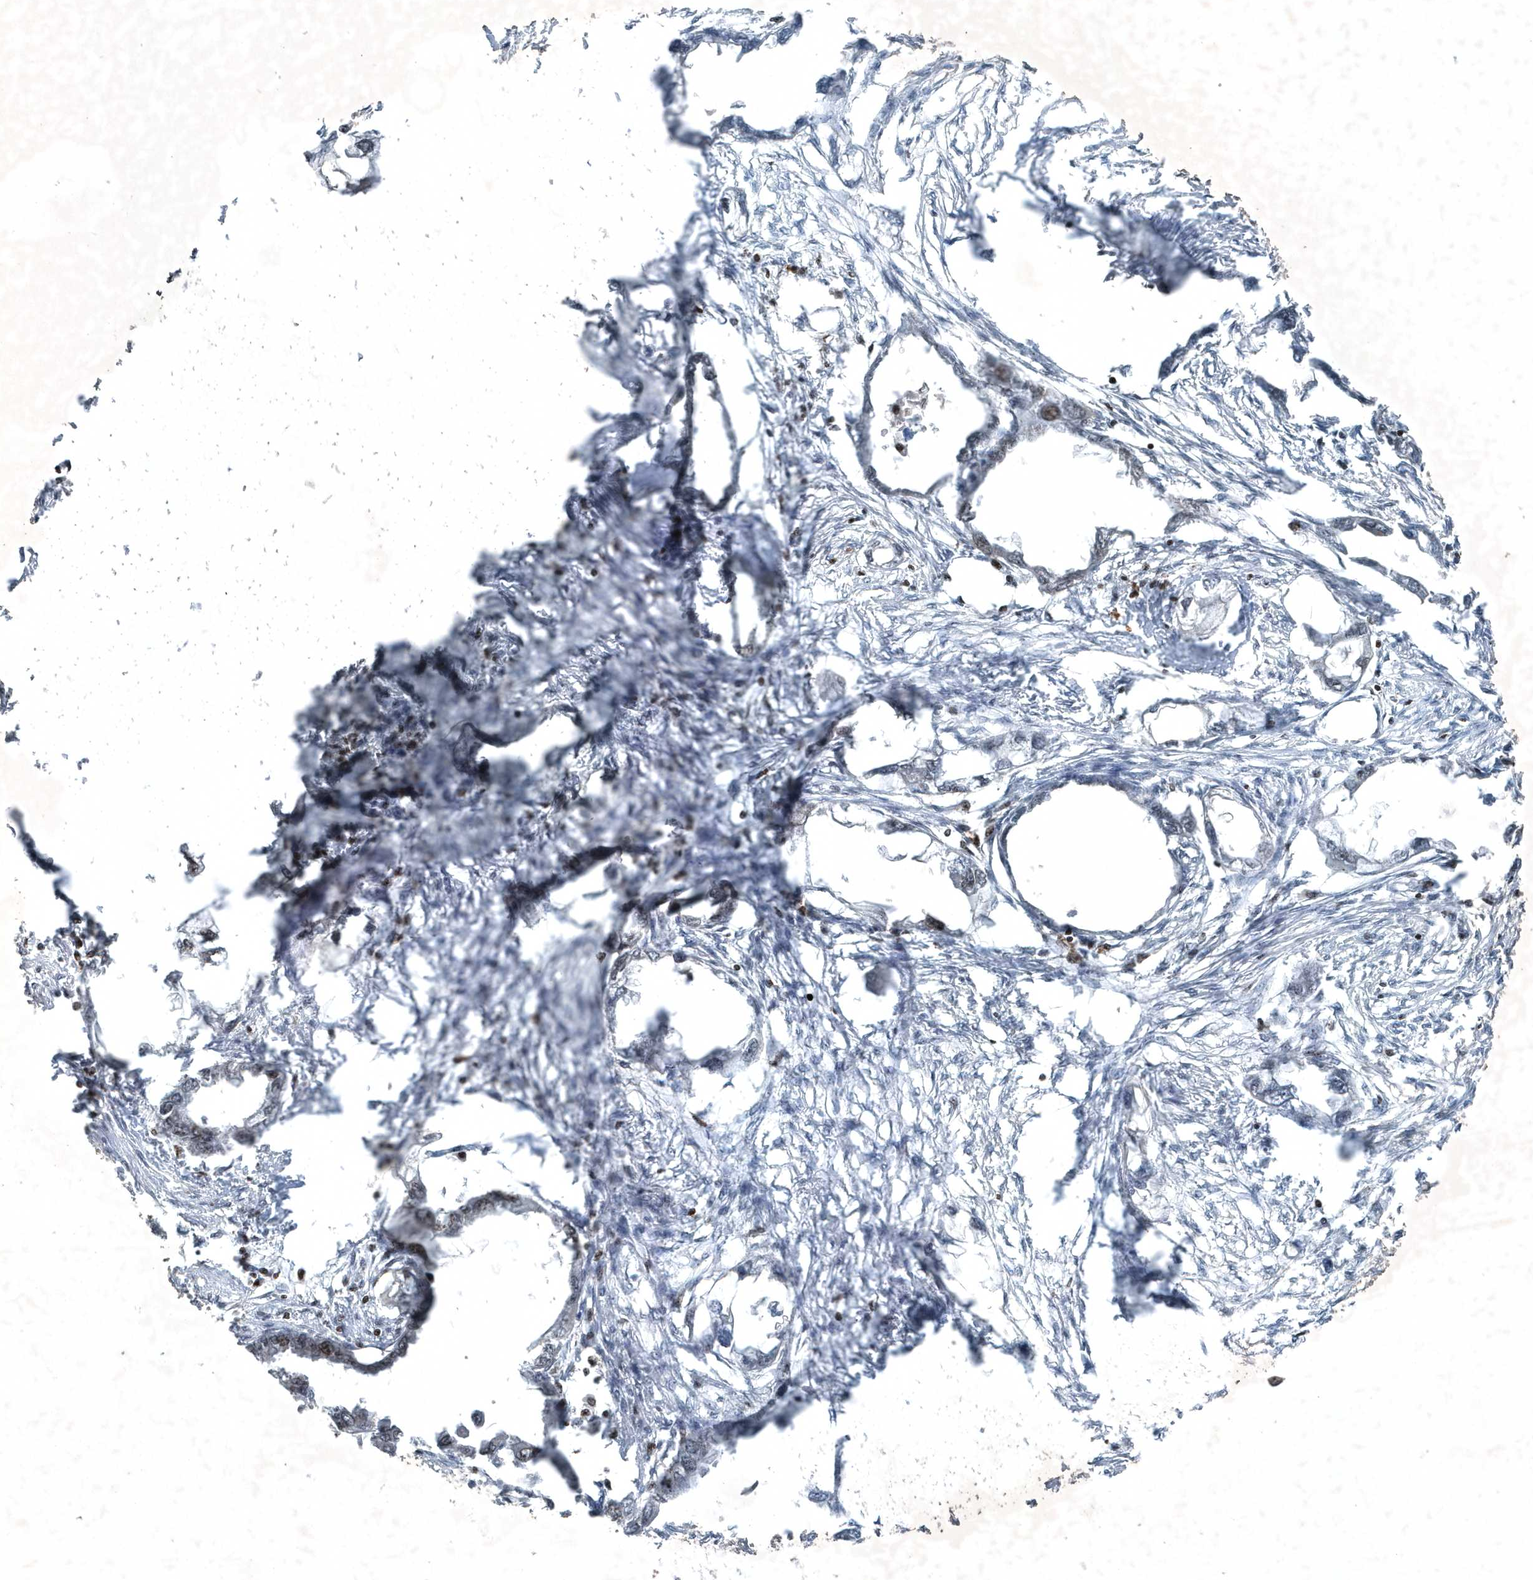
{"staining": {"intensity": "negative", "quantity": "none", "location": "none"}, "tissue": "endometrial cancer", "cell_type": "Tumor cells", "image_type": "cancer", "snomed": [{"axis": "morphology", "description": "Adenocarcinoma, NOS"}, {"axis": "morphology", "description": "Adenocarcinoma, metastatic, NOS"}, {"axis": "topography", "description": "Adipose tissue"}, {"axis": "topography", "description": "Endometrium"}], "caption": "This is a photomicrograph of IHC staining of endometrial cancer (metastatic adenocarcinoma), which shows no expression in tumor cells. The staining is performed using DAB (3,3'-diaminobenzidine) brown chromogen with nuclei counter-stained in using hematoxylin.", "gene": "QTRT2", "patient": {"sex": "female", "age": 67}}